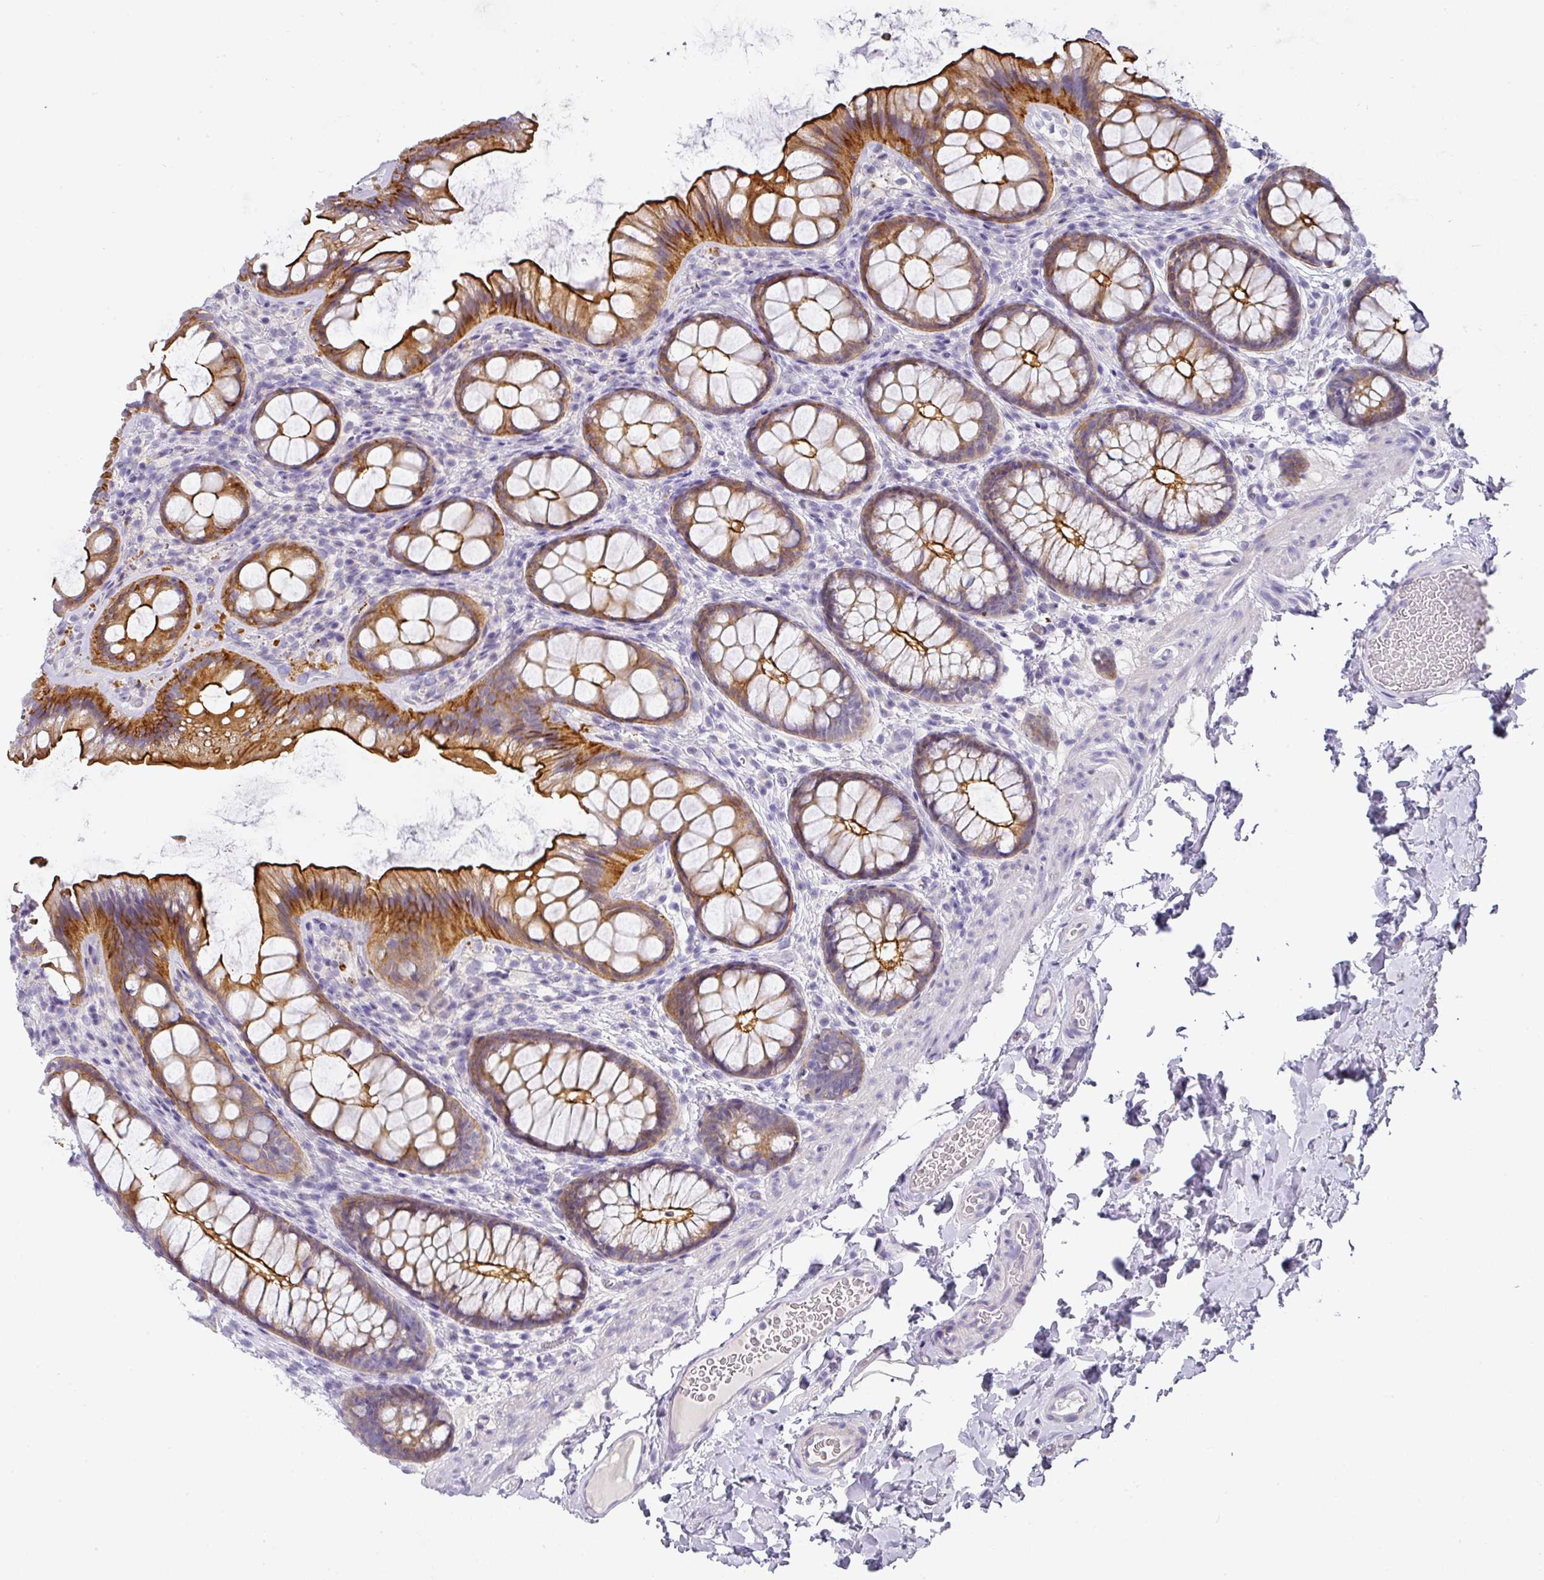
{"staining": {"intensity": "negative", "quantity": "none", "location": "none"}, "tissue": "colon", "cell_type": "Endothelial cells", "image_type": "normal", "snomed": [{"axis": "morphology", "description": "Normal tissue, NOS"}, {"axis": "topography", "description": "Colon"}], "caption": "Endothelial cells show no significant protein expression in benign colon. (Brightfield microscopy of DAB immunohistochemistry at high magnification).", "gene": "ANKRD29", "patient": {"sex": "male", "age": 46}}